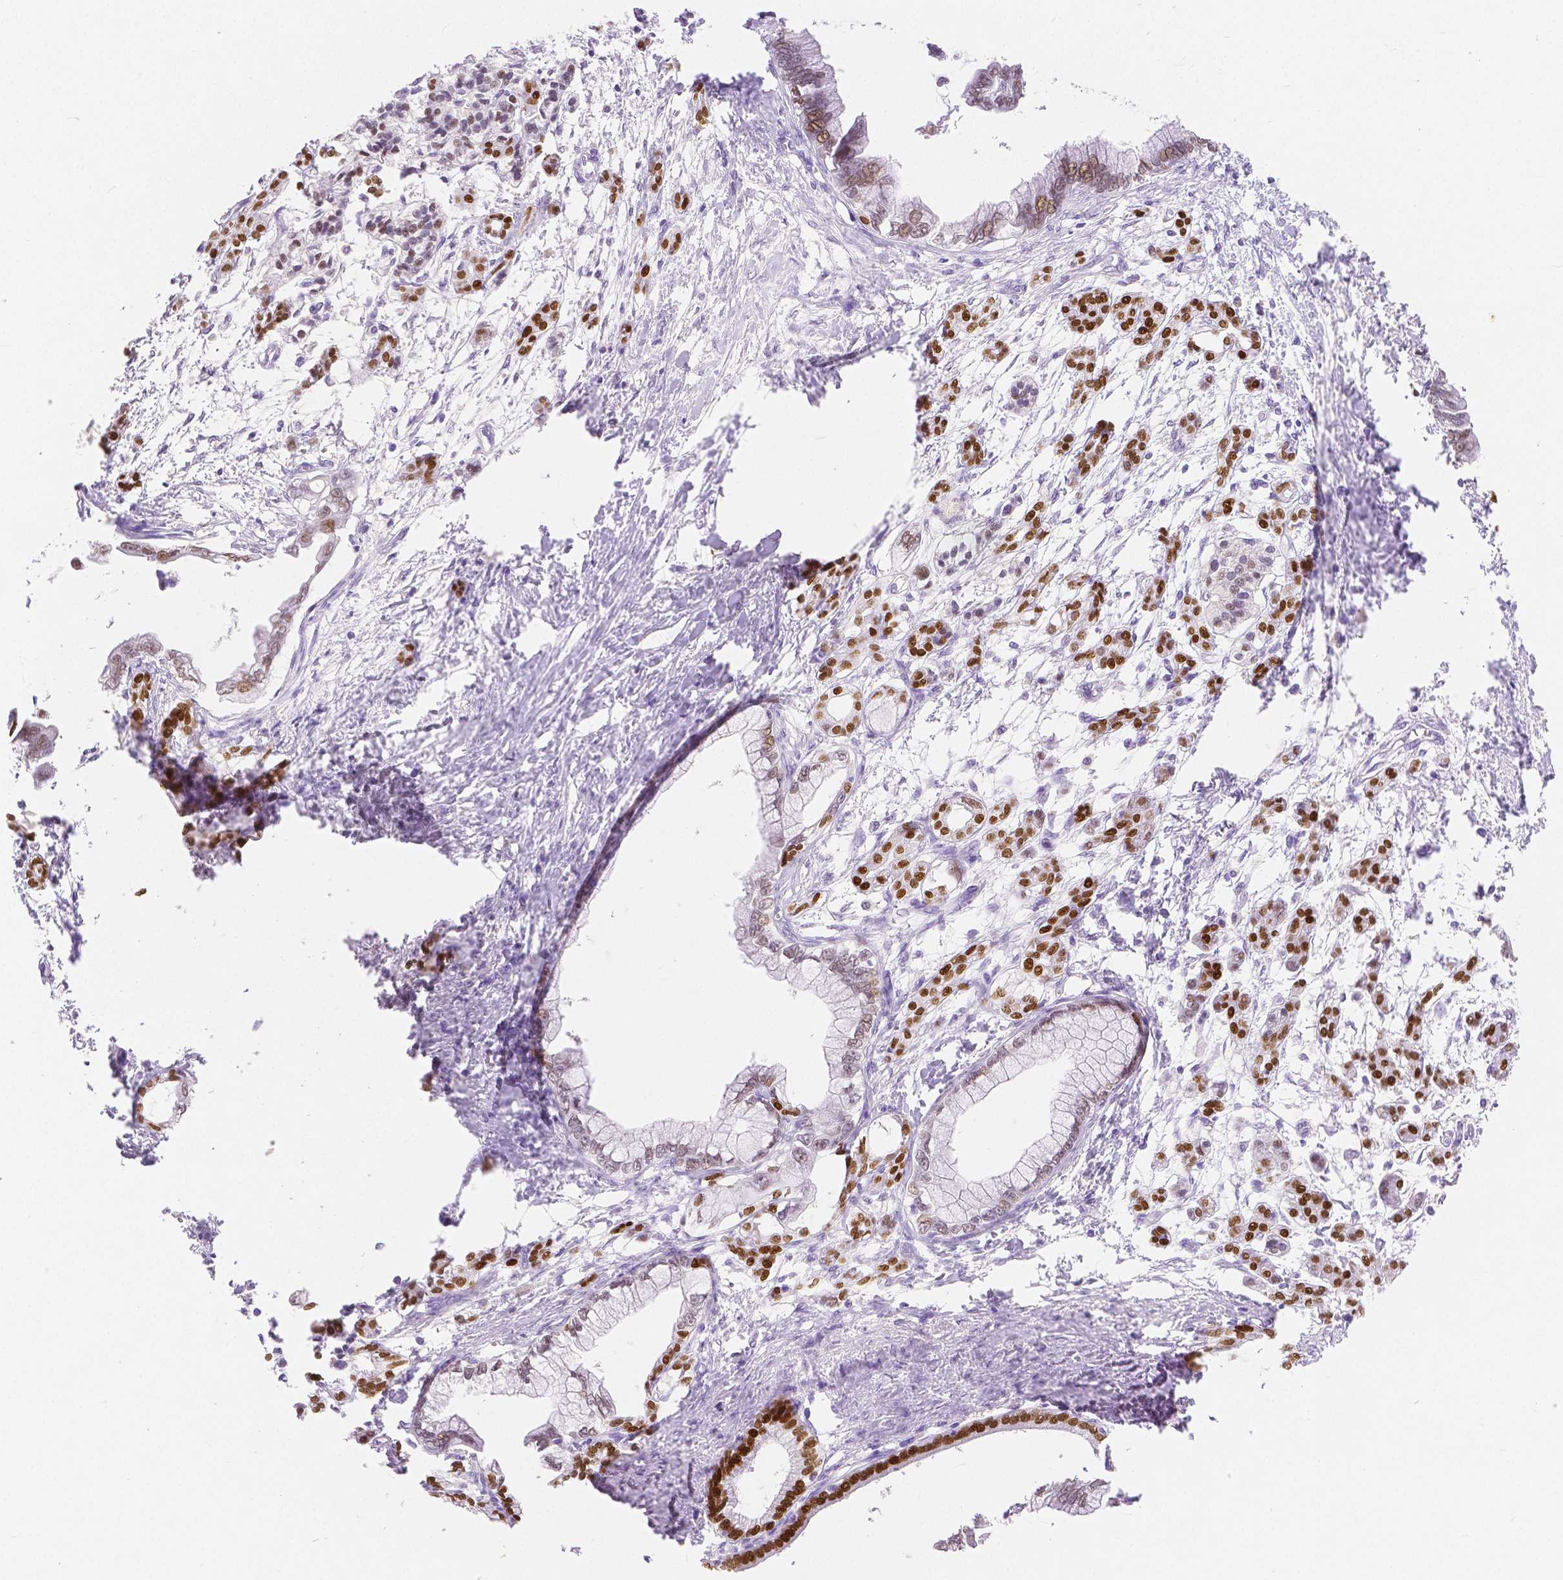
{"staining": {"intensity": "moderate", "quantity": ">75%", "location": "nuclear"}, "tissue": "pancreatic cancer", "cell_type": "Tumor cells", "image_type": "cancer", "snomed": [{"axis": "morphology", "description": "Adenocarcinoma, NOS"}, {"axis": "topography", "description": "Pancreas"}], "caption": "Pancreatic adenocarcinoma was stained to show a protein in brown. There is medium levels of moderate nuclear expression in about >75% of tumor cells.", "gene": "HNF1B", "patient": {"sex": "male", "age": 61}}